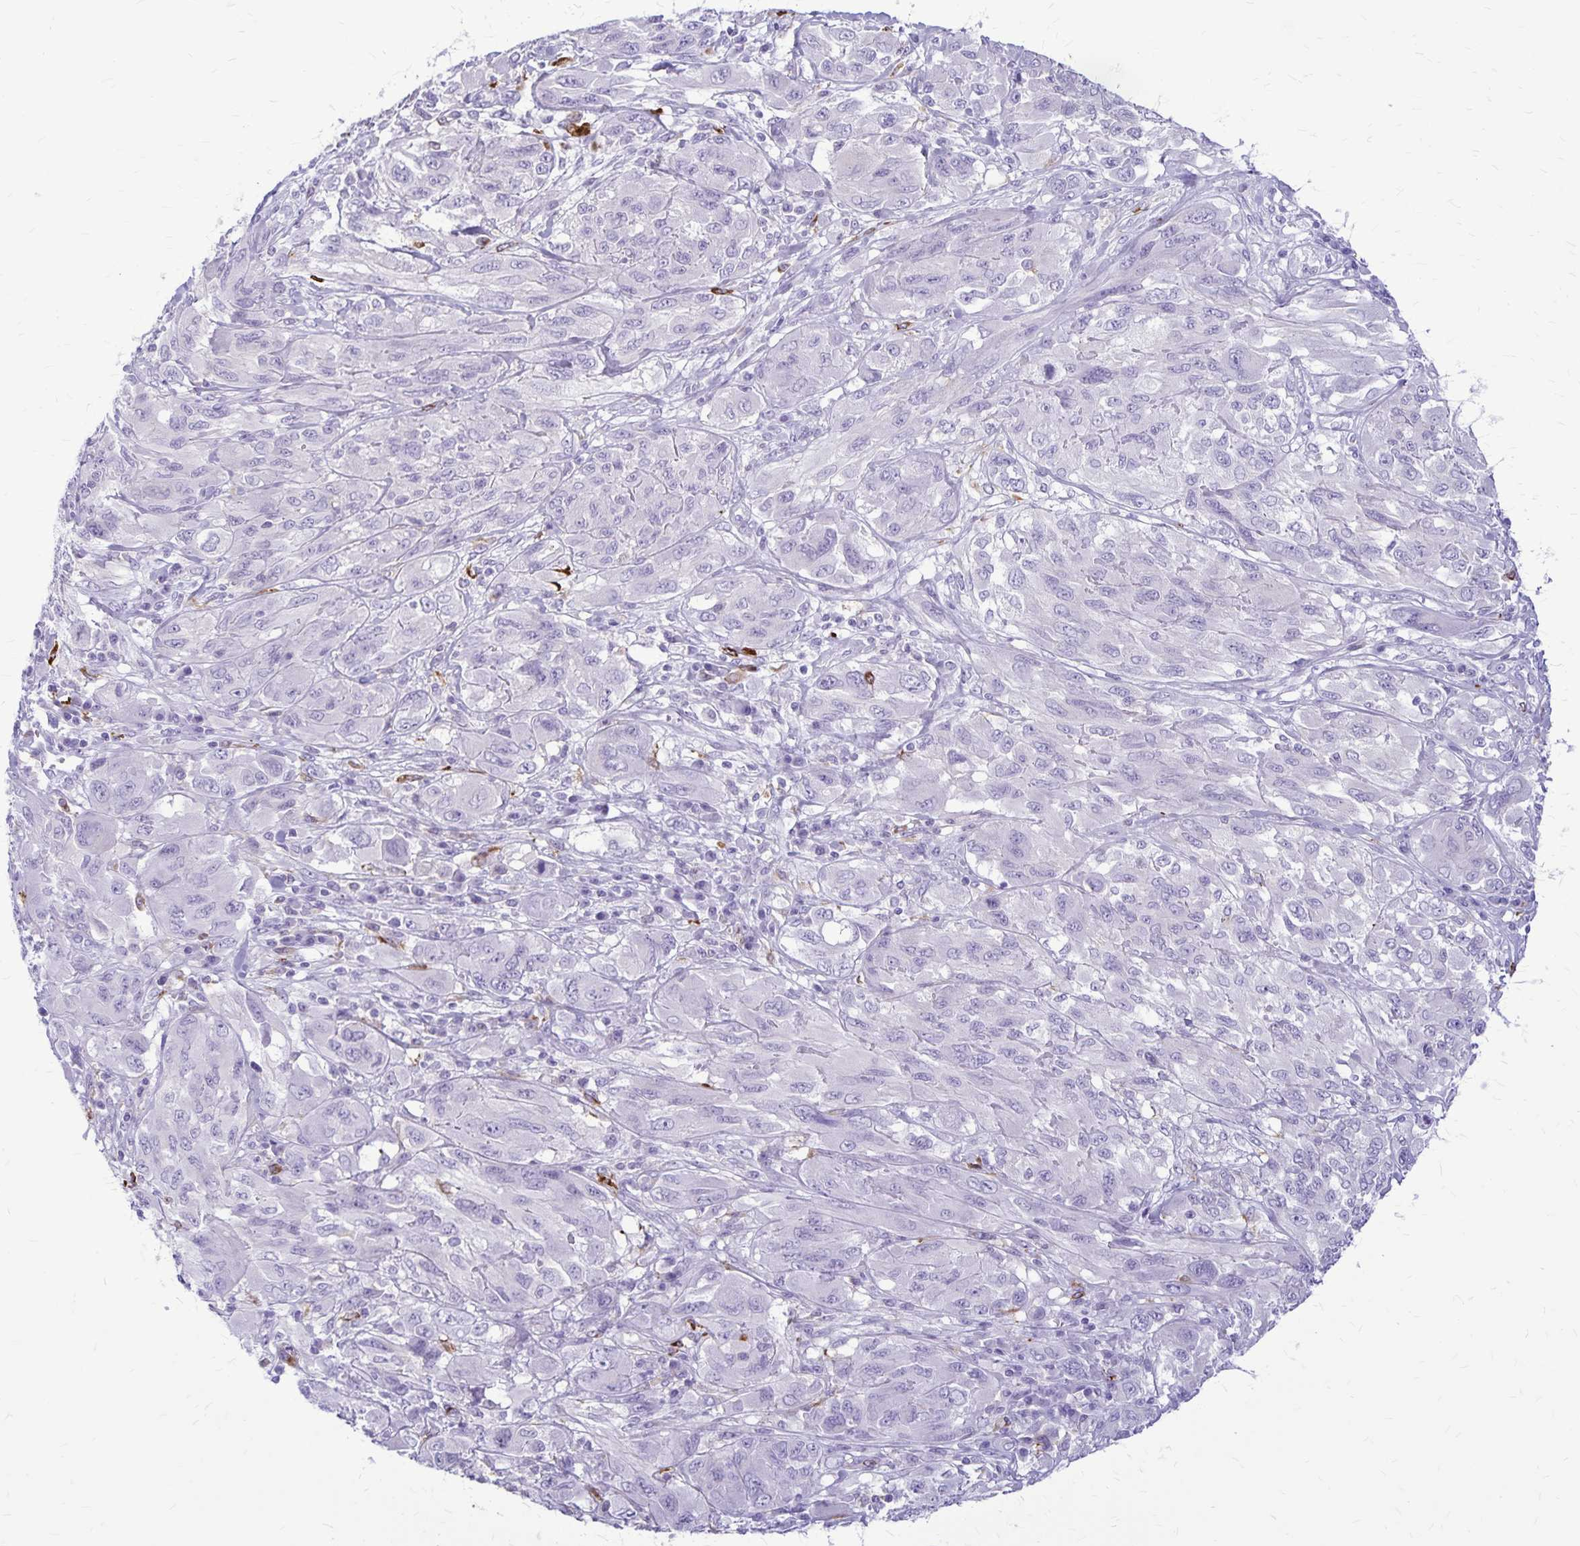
{"staining": {"intensity": "negative", "quantity": "none", "location": "none"}, "tissue": "melanoma", "cell_type": "Tumor cells", "image_type": "cancer", "snomed": [{"axis": "morphology", "description": "Malignant melanoma, NOS"}, {"axis": "topography", "description": "Skin"}], "caption": "Malignant melanoma was stained to show a protein in brown. There is no significant staining in tumor cells.", "gene": "RTN1", "patient": {"sex": "female", "age": 91}}